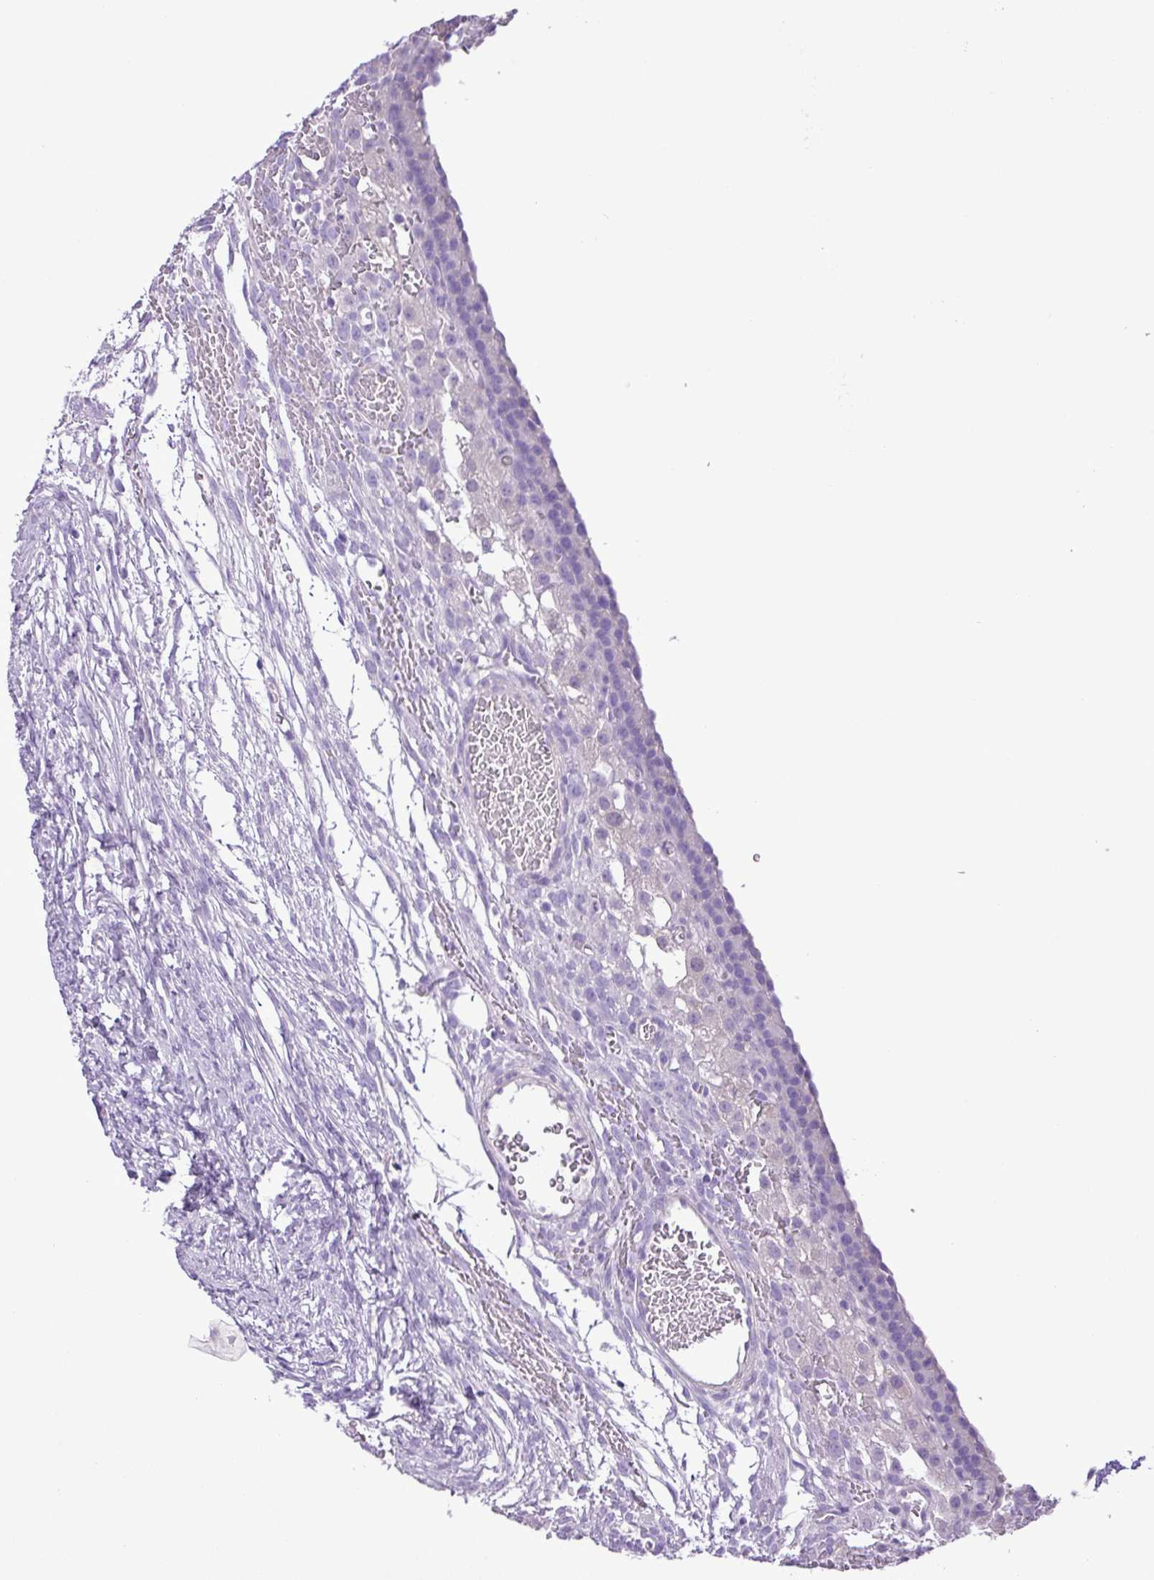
{"staining": {"intensity": "negative", "quantity": "none", "location": "none"}, "tissue": "ovary", "cell_type": "Follicle cells", "image_type": "normal", "snomed": [{"axis": "morphology", "description": "Normal tissue, NOS"}, {"axis": "topography", "description": "Ovary"}], "caption": "Histopathology image shows no significant protein expression in follicle cells of benign ovary.", "gene": "ZNF334", "patient": {"sex": "female", "age": 39}}